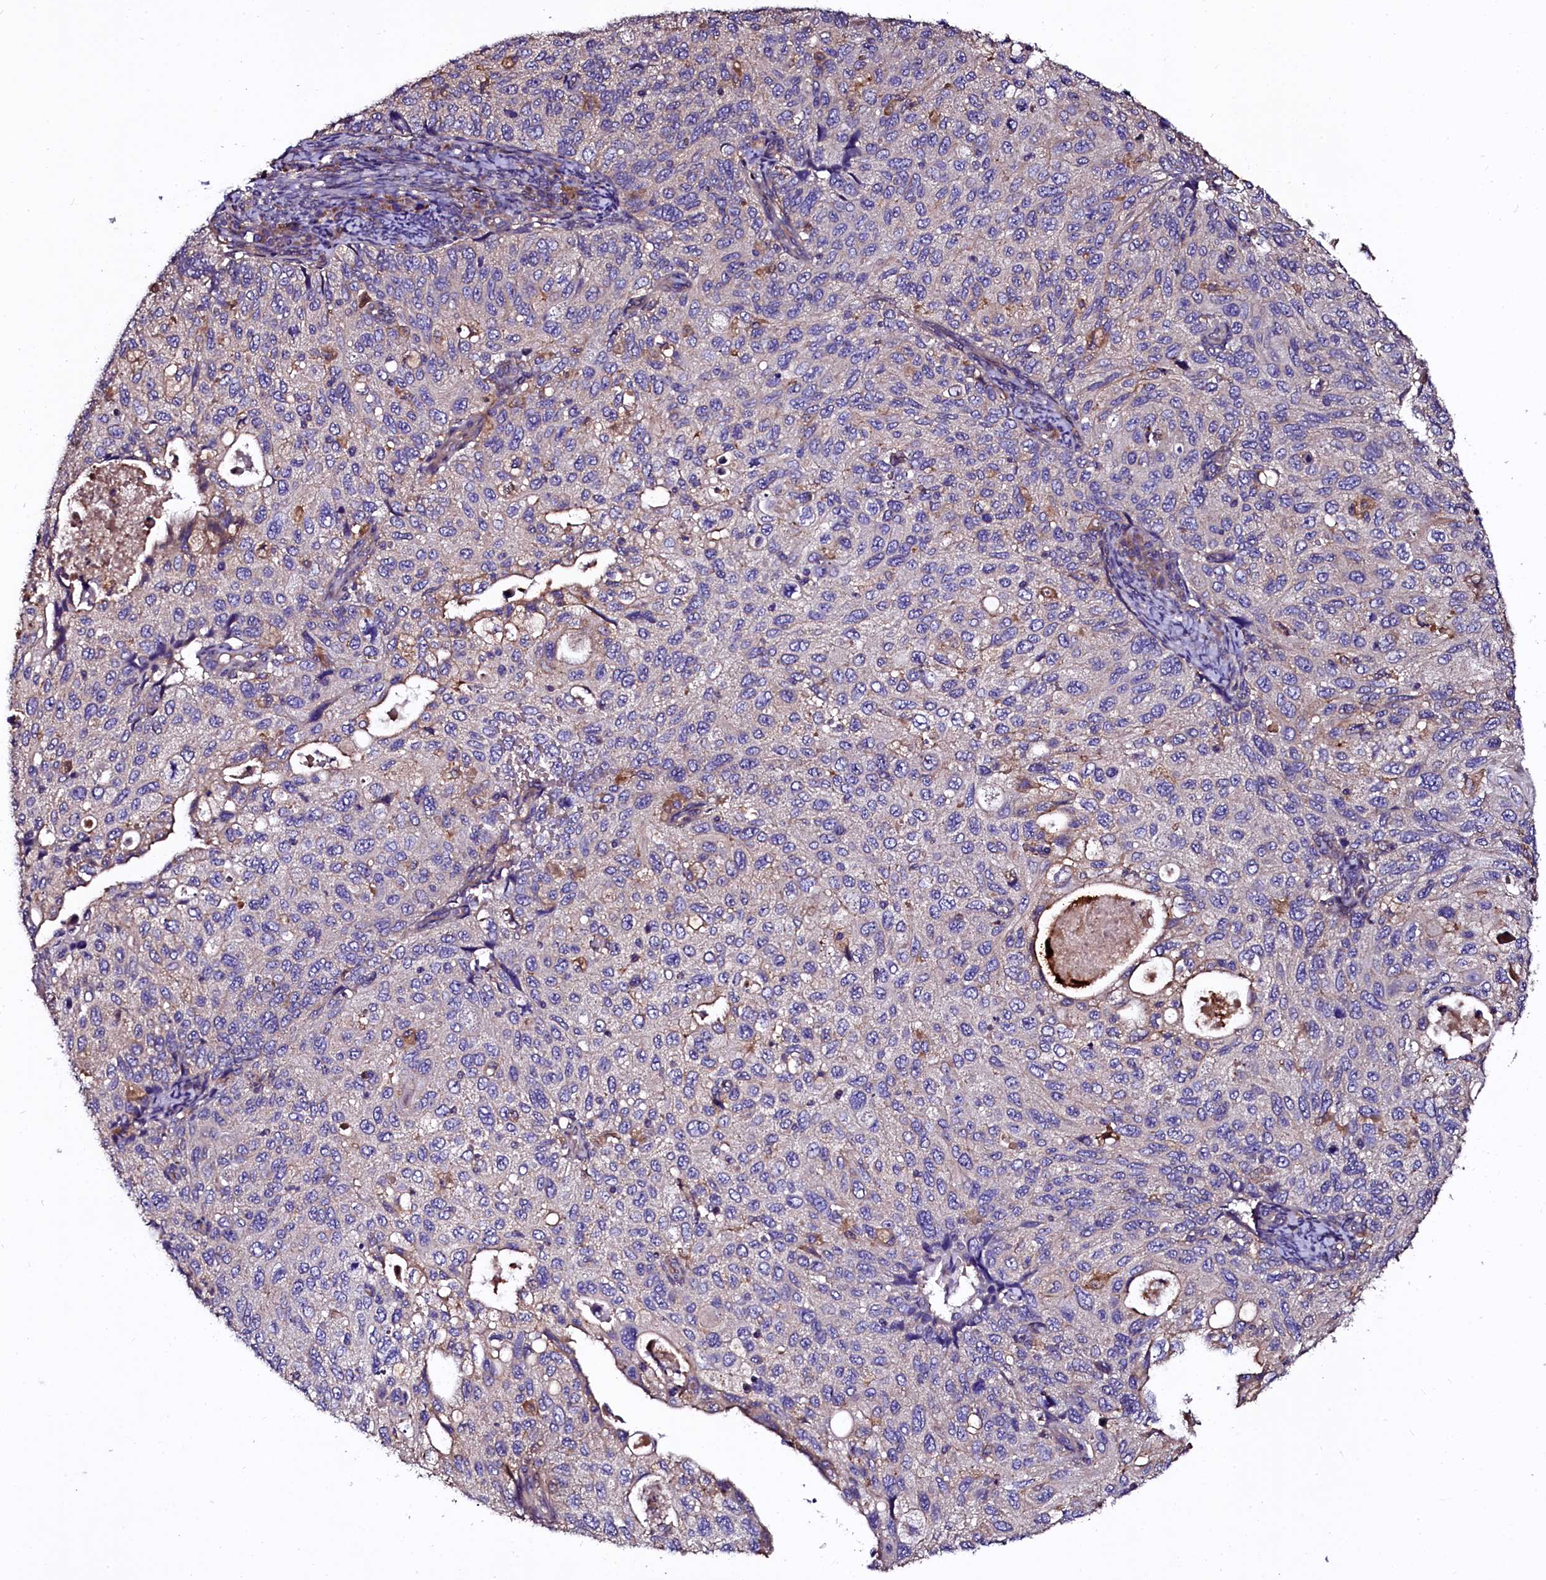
{"staining": {"intensity": "weak", "quantity": "<25%", "location": "cytoplasmic/membranous"}, "tissue": "cervical cancer", "cell_type": "Tumor cells", "image_type": "cancer", "snomed": [{"axis": "morphology", "description": "Squamous cell carcinoma, NOS"}, {"axis": "topography", "description": "Cervix"}], "caption": "IHC photomicrograph of human cervical cancer (squamous cell carcinoma) stained for a protein (brown), which exhibits no expression in tumor cells.", "gene": "APPL2", "patient": {"sex": "female", "age": 70}}